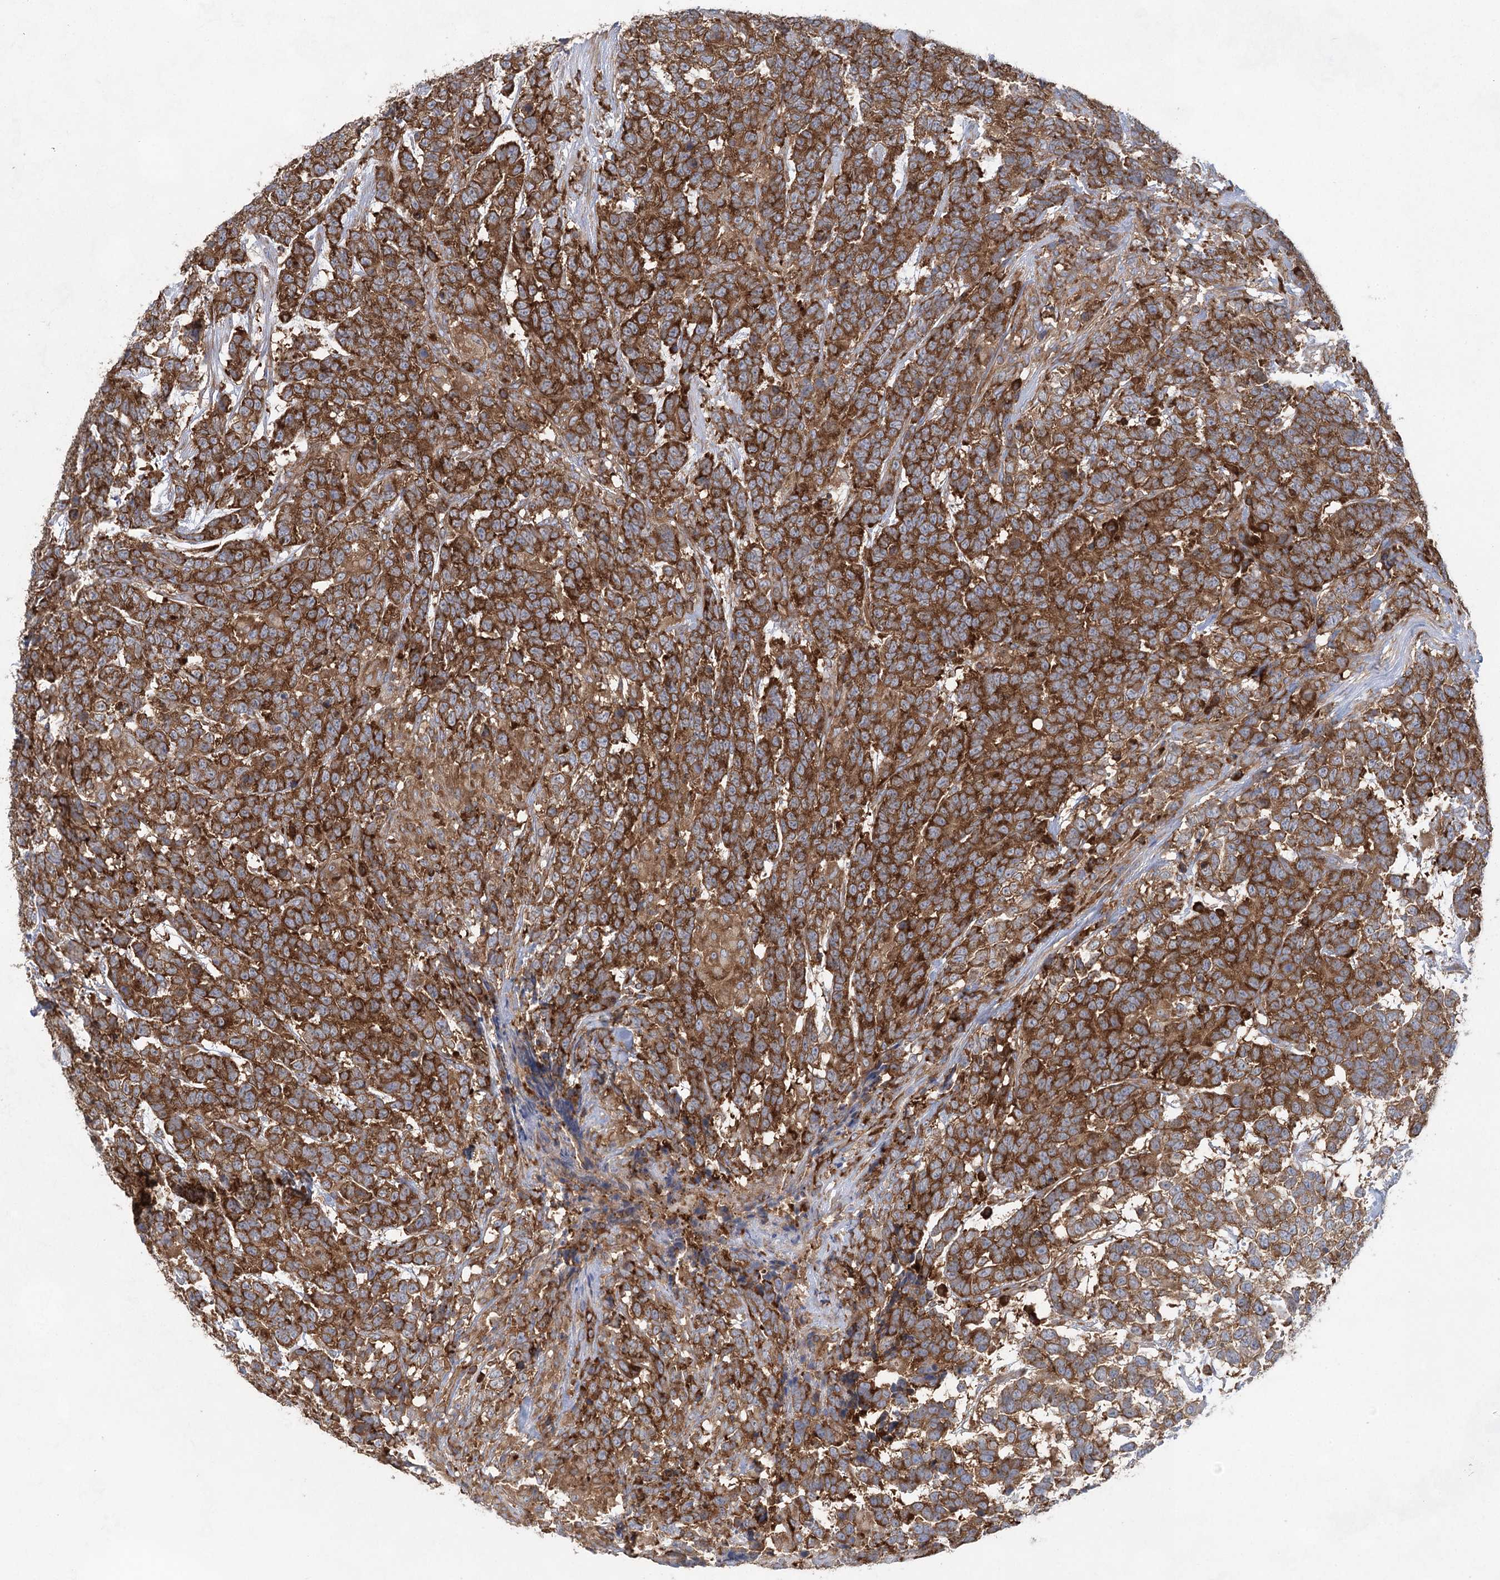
{"staining": {"intensity": "strong", "quantity": ">75%", "location": "cytoplasmic/membranous"}, "tissue": "testis cancer", "cell_type": "Tumor cells", "image_type": "cancer", "snomed": [{"axis": "morphology", "description": "Carcinoma, Embryonal, NOS"}, {"axis": "topography", "description": "Testis"}], "caption": "Immunohistochemical staining of human testis cancer displays strong cytoplasmic/membranous protein expression in approximately >75% of tumor cells. Using DAB (brown) and hematoxylin (blue) stains, captured at high magnification using brightfield microscopy.", "gene": "EIF3A", "patient": {"sex": "male", "age": 26}}